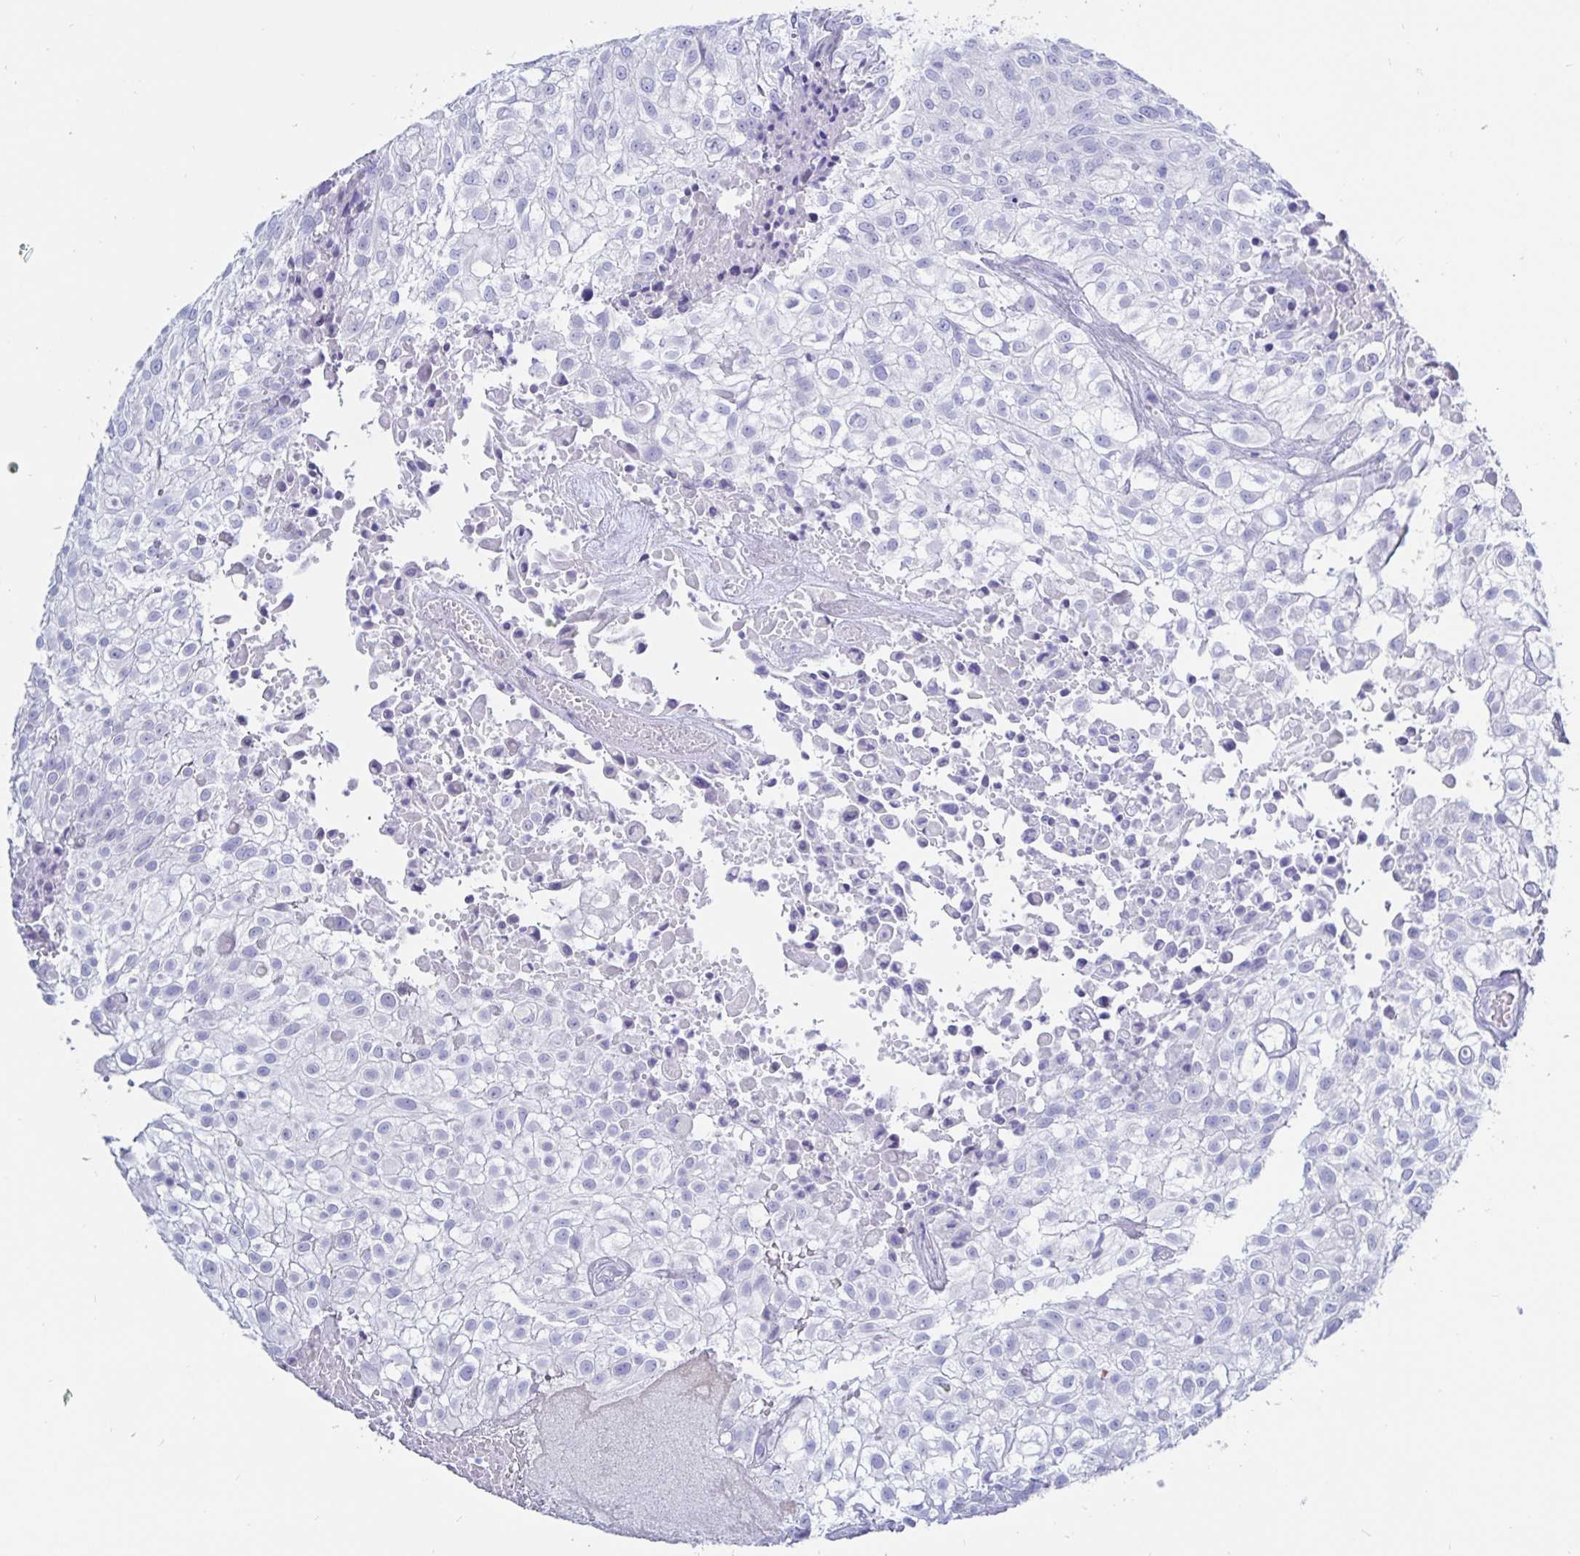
{"staining": {"intensity": "negative", "quantity": "none", "location": "none"}, "tissue": "urothelial cancer", "cell_type": "Tumor cells", "image_type": "cancer", "snomed": [{"axis": "morphology", "description": "Urothelial carcinoma, High grade"}, {"axis": "topography", "description": "Urinary bladder"}], "caption": "Urothelial carcinoma (high-grade) was stained to show a protein in brown. There is no significant positivity in tumor cells.", "gene": "KCNH6", "patient": {"sex": "male", "age": 56}}